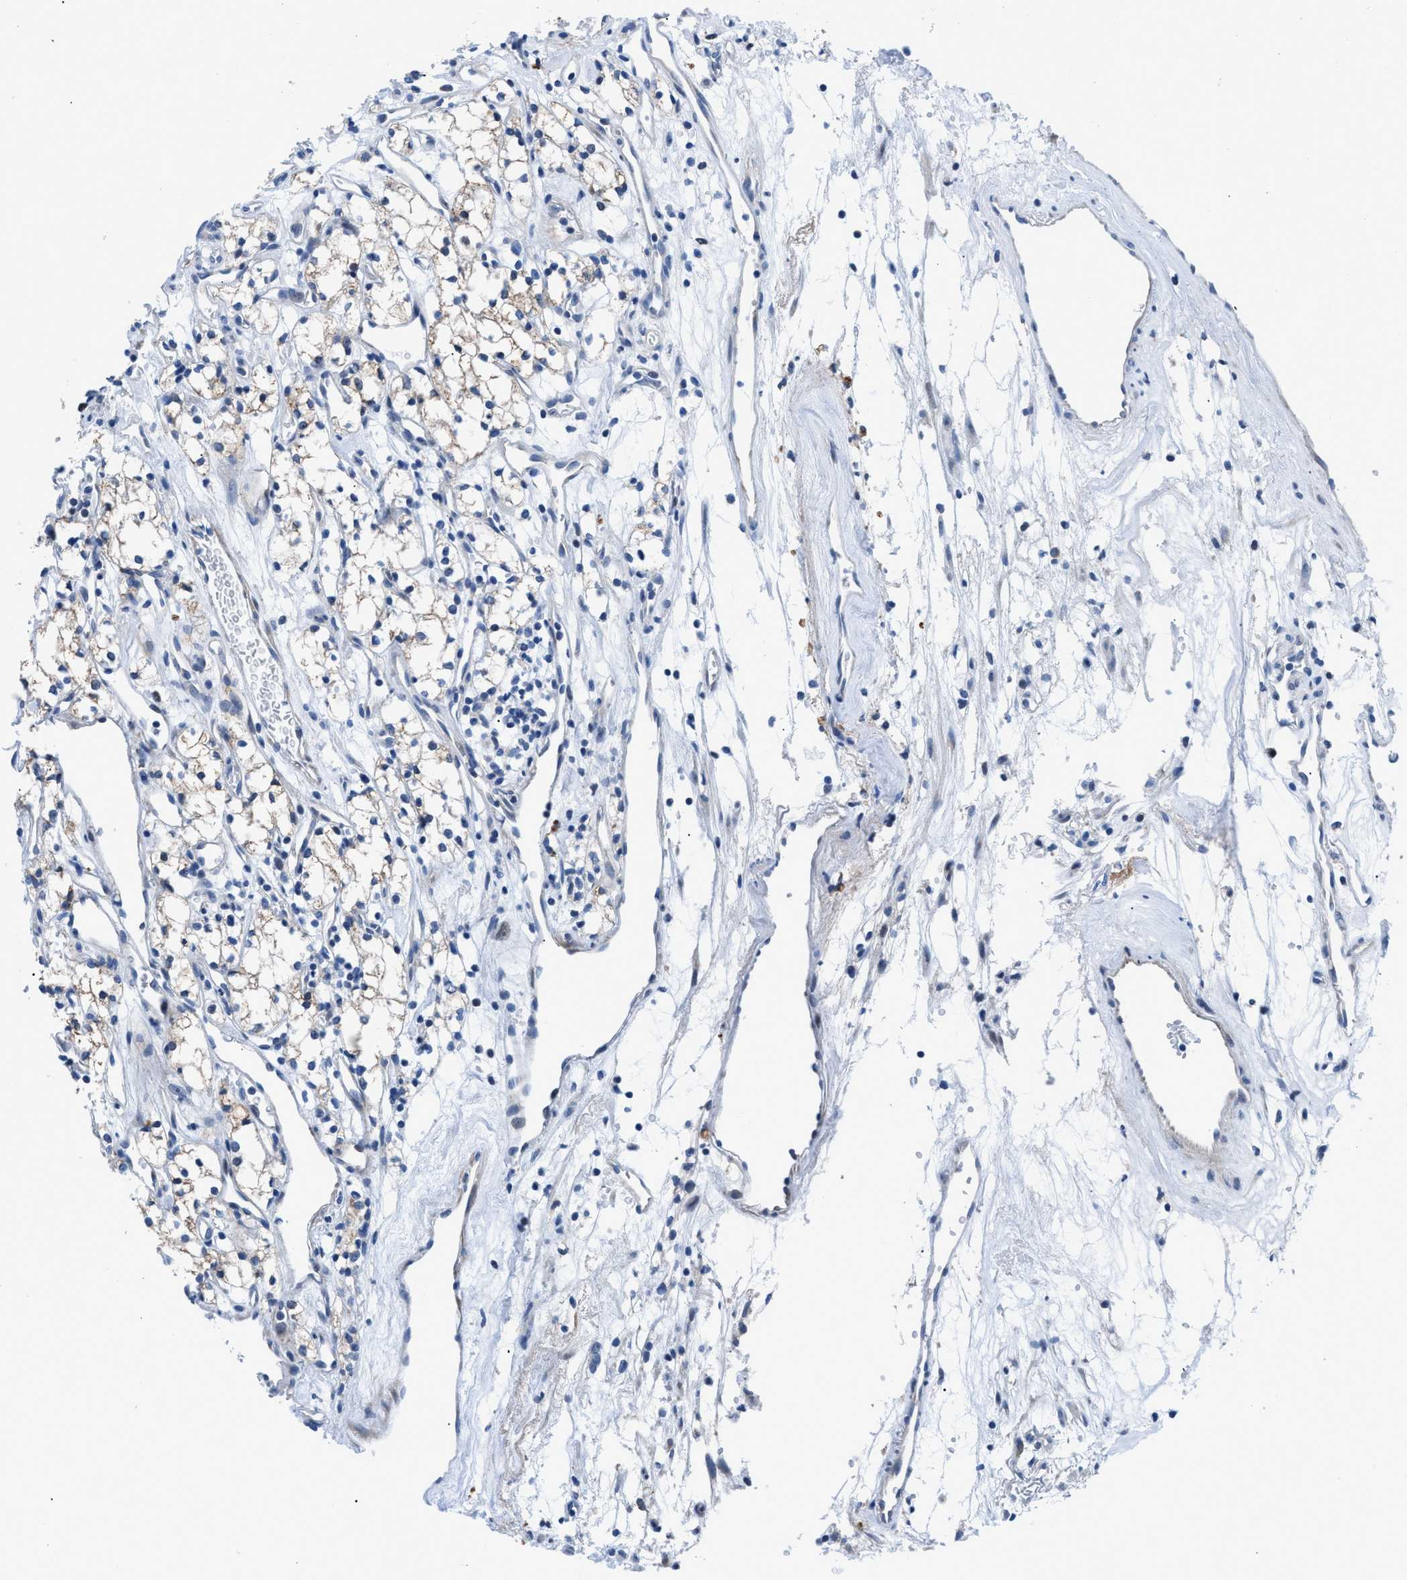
{"staining": {"intensity": "weak", "quantity": ">75%", "location": "cytoplasmic/membranous"}, "tissue": "renal cancer", "cell_type": "Tumor cells", "image_type": "cancer", "snomed": [{"axis": "morphology", "description": "Adenocarcinoma, NOS"}, {"axis": "topography", "description": "Kidney"}], "caption": "Immunohistochemistry (IHC) histopathology image of neoplastic tissue: adenocarcinoma (renal) stained using IHC exhibits low levels of weak protein expression localized specifically in the cytoplasmic/membranous of tumor cells, appearing as a cytoplasmic/membranous brown color.", "gene": "UAP1", "patient": {"sex": "male", "age": 59}}